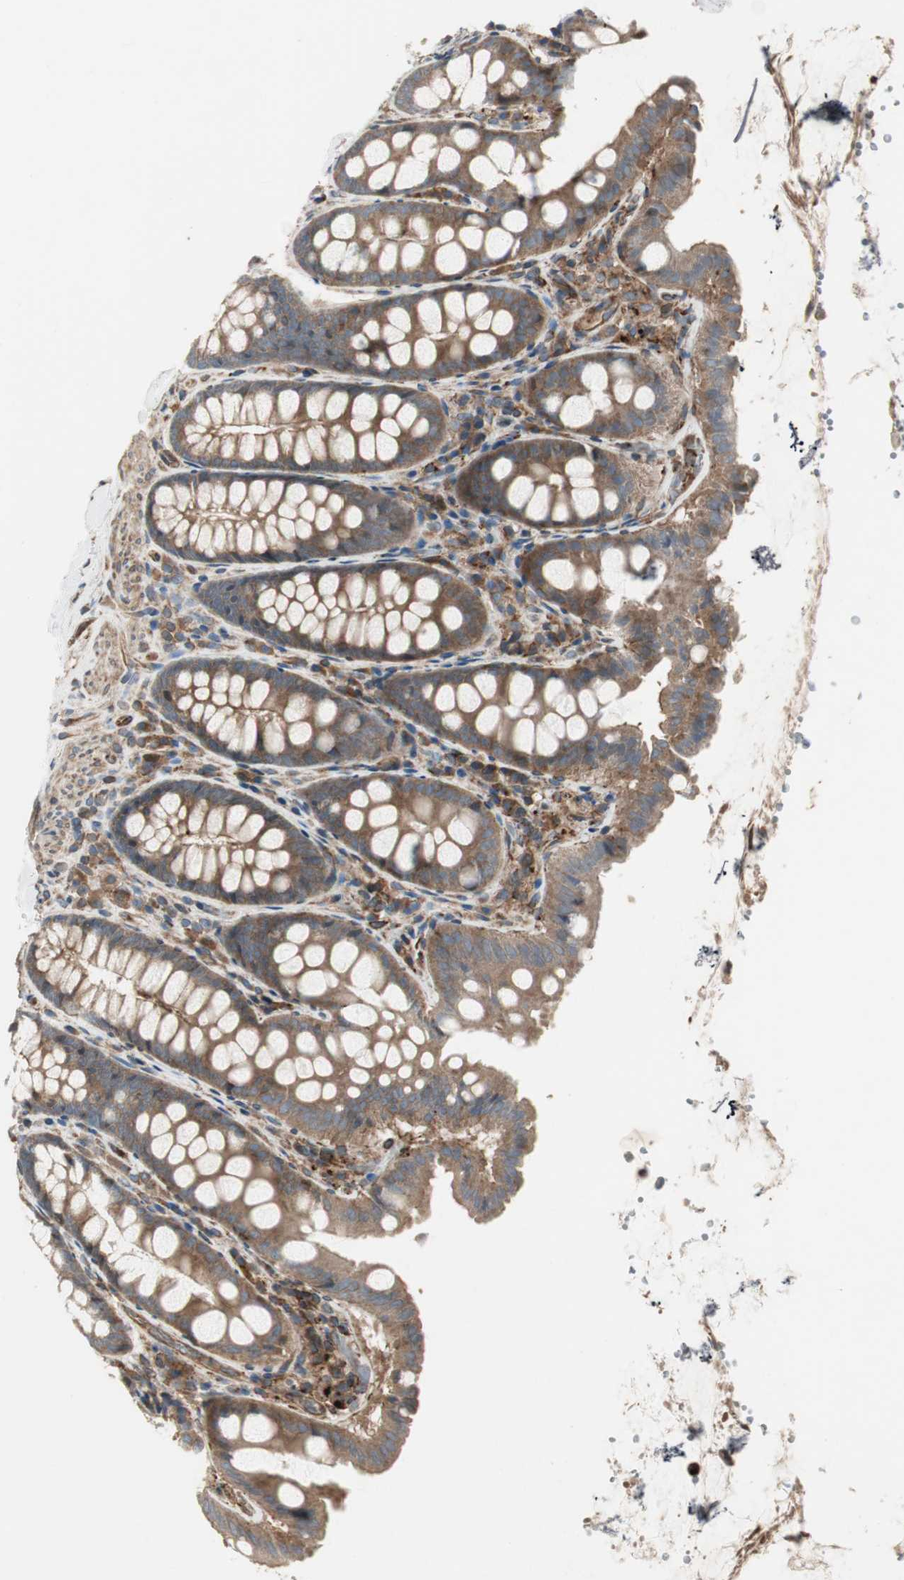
{"staining": {"intensity": "strong", "quantity": ">75%", "location": "cytoplasmic/membranous"}, "tissue": "colon", "cell_type": "Endothelial cells", "image_type": "normal", "snomed": [{"axis": "morphology", "description": "Normal tissue, NOS"}, {"axis": "topography", "description": "Colon"}], "caption": "The immunohistochemical stain highlights strong cytoplasmic/membranous staining in endothelial cells of unremarkable colon. The protein is shown in brown color, while the nuclei are stained blue.", "gene": "PRKG1", "patient": {"sex": "female", "age": 61}}